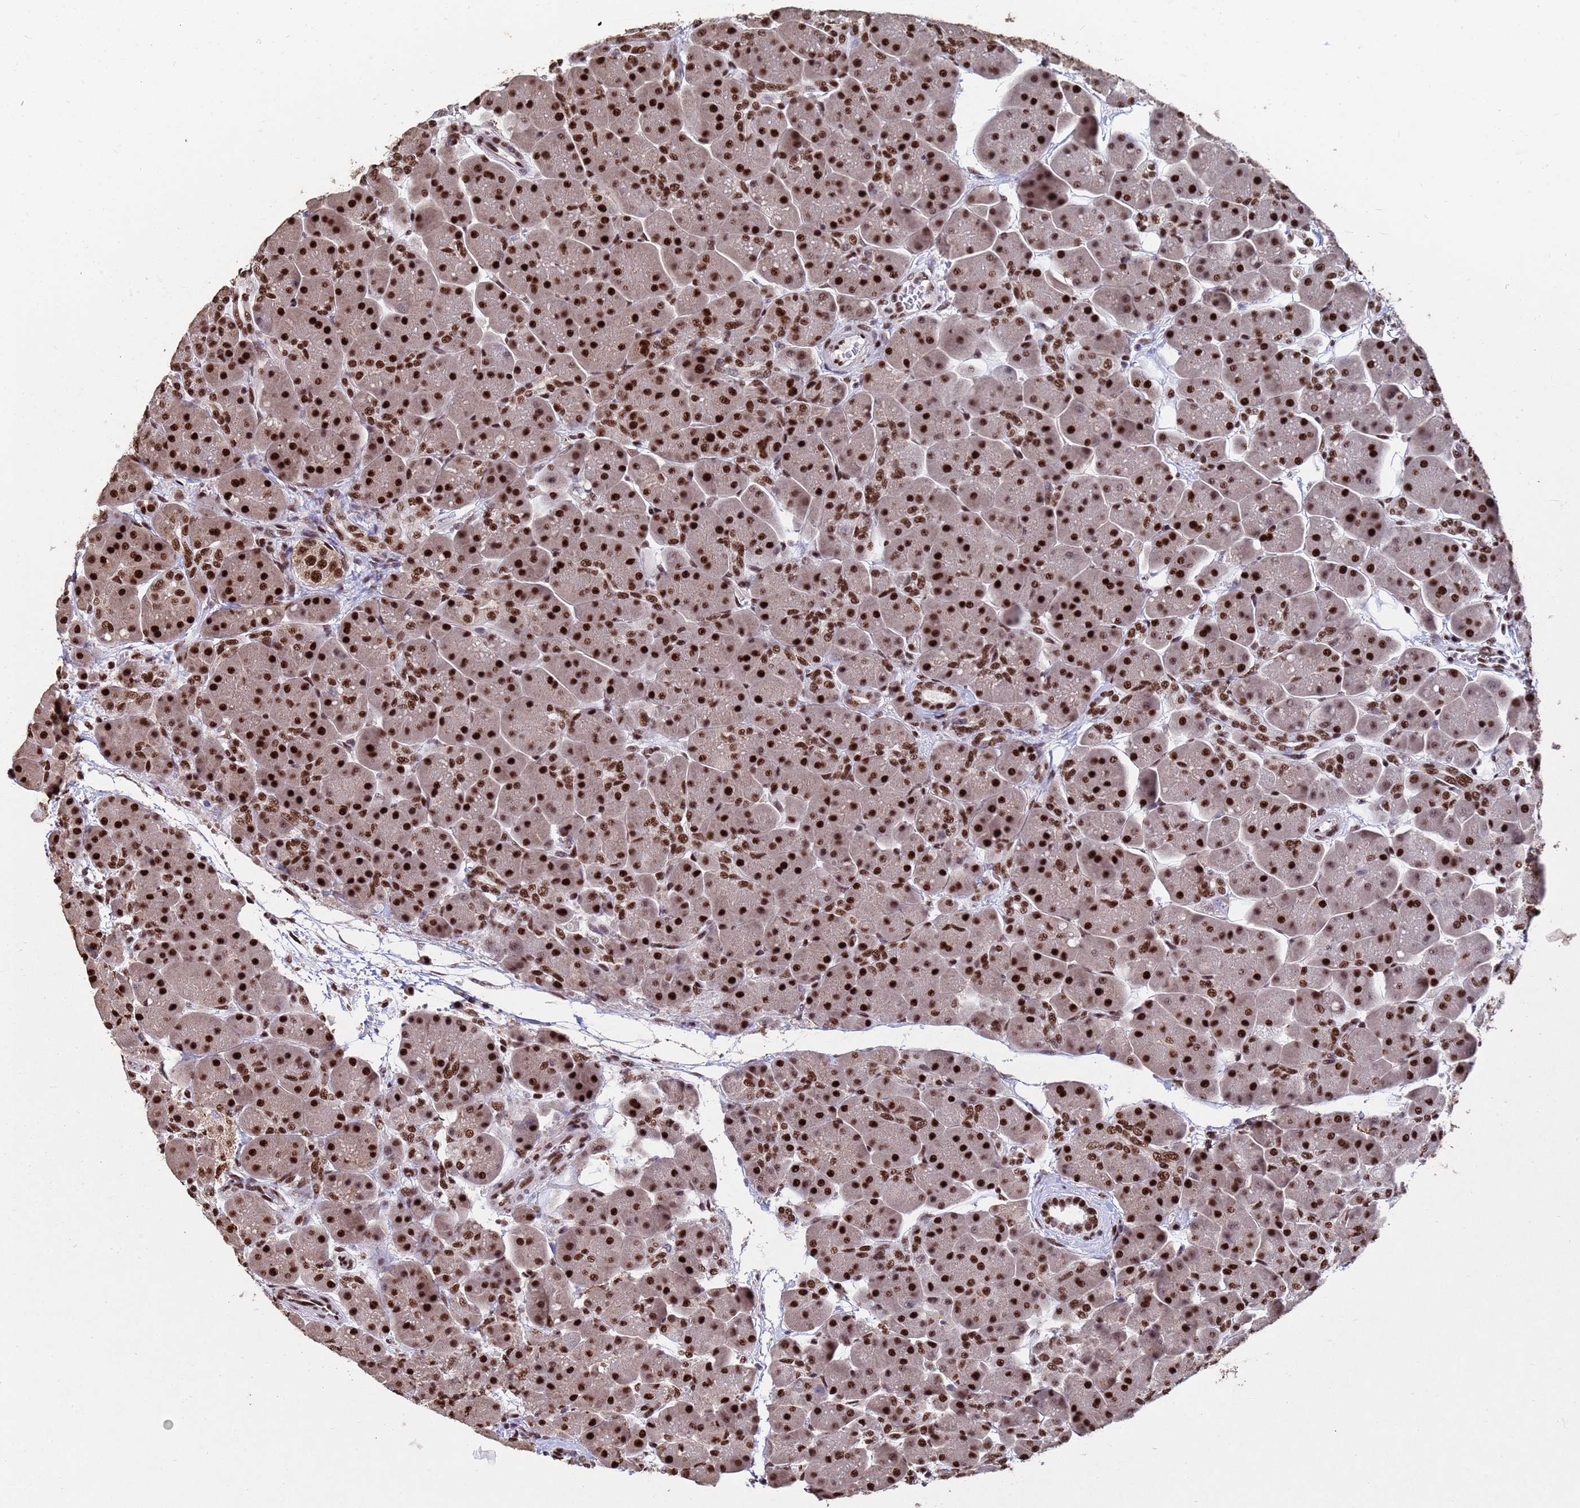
{"staining": {"intensity": "strong", "quantity": ">75%", "location": "nuclear"}, "tissue": "pancreas", "cell_type": "Exocrine glandular cells", "image_type": "normal", "snomed": [{"axis": "morphology", "description": "Normal tissue, NOS"}, {"axis": "topography", "description": "Pancreas"}], "caption": "Immunohistochemical staining of unremarkable pancreas displays strong nuclear protein expression in about >75% of exocrine glandular cells.", "gene": "SF3B2", "patient": {"sex": "male", "age": 66}}